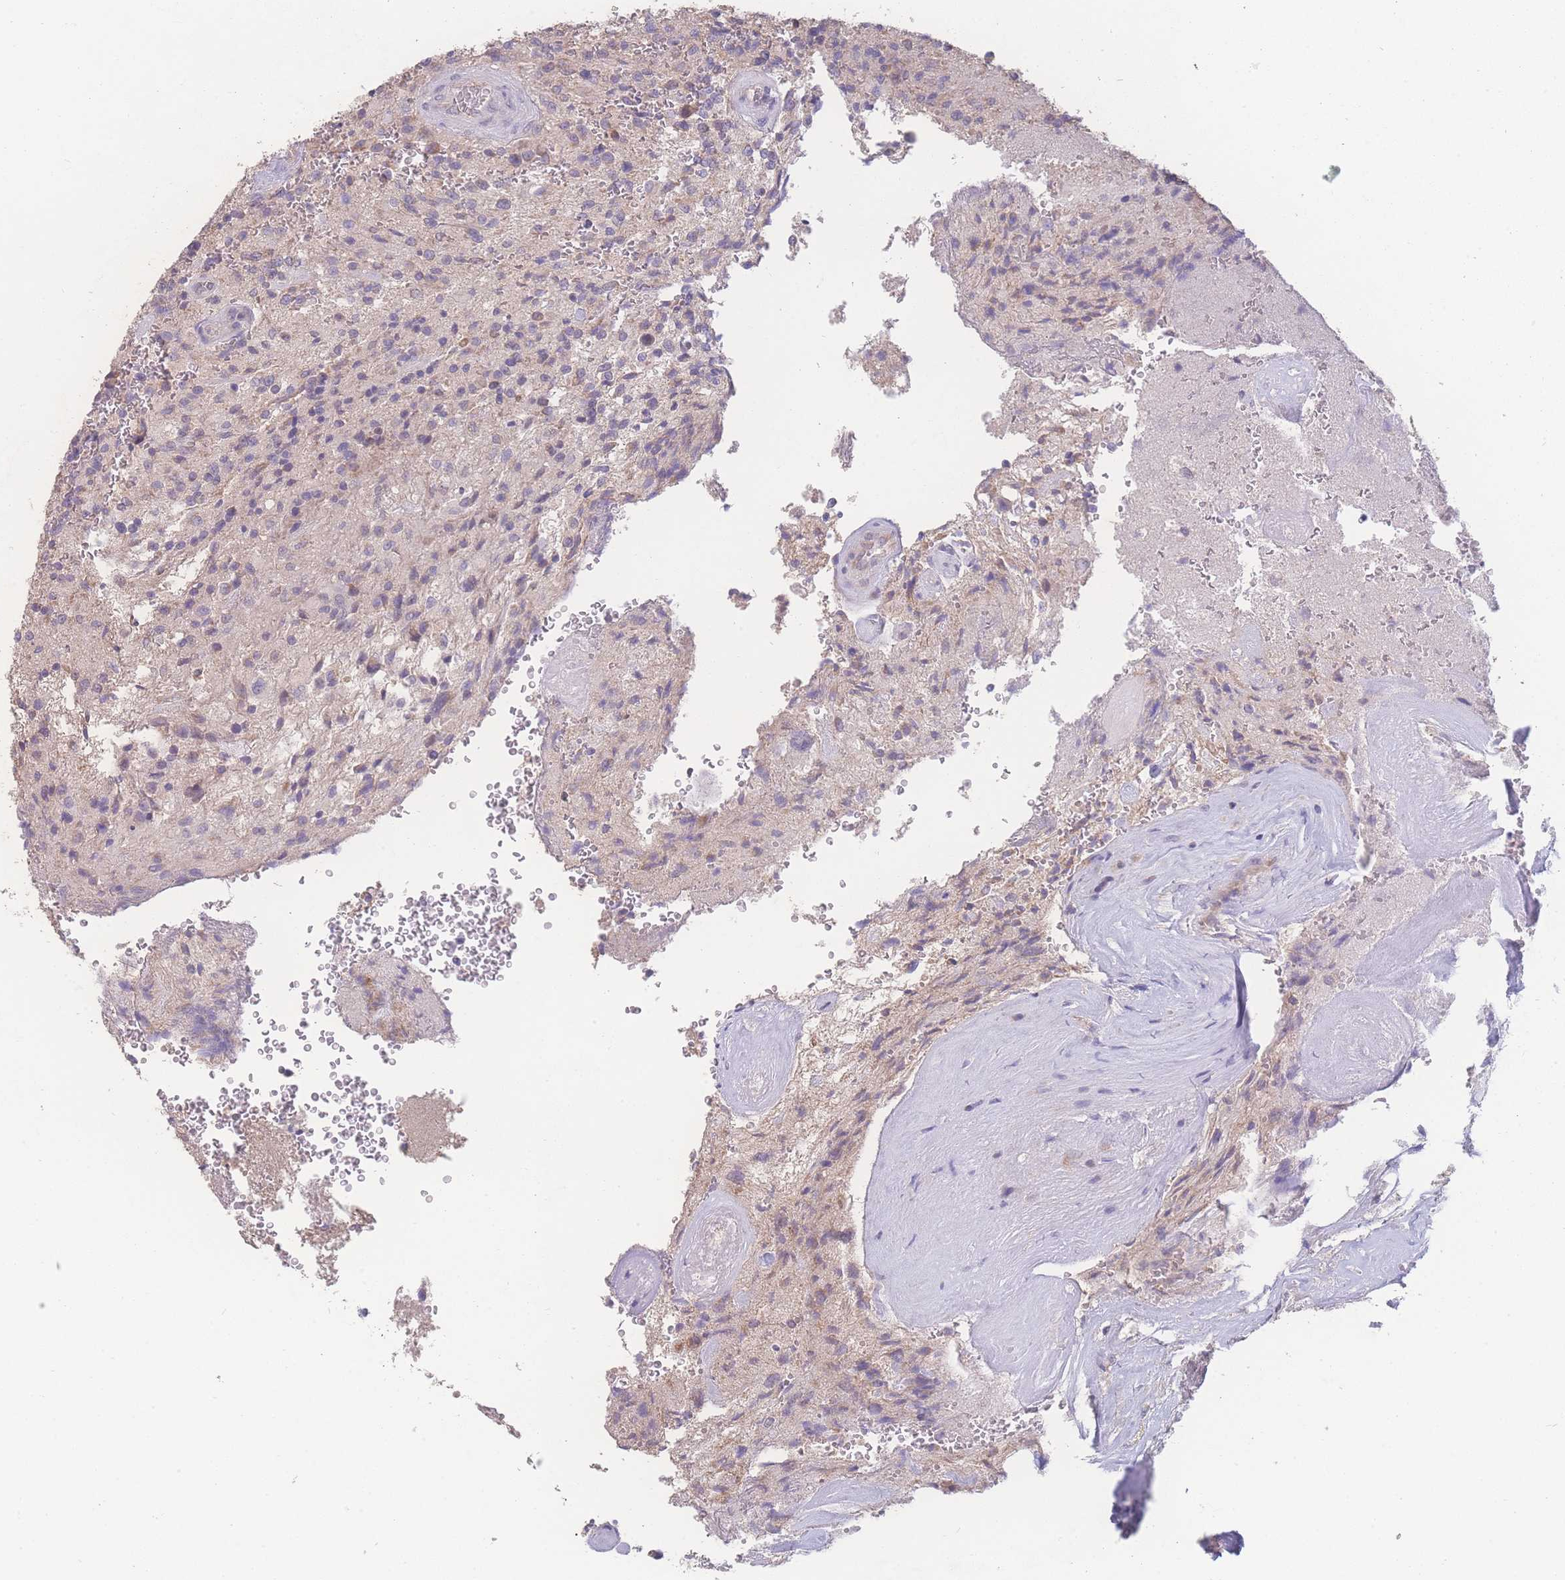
{"staining": {"intensity": "negative", "quantity": "none", "location": "none"}, "tissue": "glioma", "cell_type": "Tumor cells", "image_type": "cancer", "snomed": [{"axis": "morphology", "description": "Normal tissue, NOS"}, {"axis": "morphology", "description": "Glioma, malignant, High grade"}, {"axis": "topography", "description": "Cerebral cortex"}], "caption": "This is a histopathology image of immunohistochemistry (IHC) staining of glioma, which shows no positivity in tumor cells. (DAB (3,3'-diaminobenzidine) immunohistochemistry, high magnification).", "gene": "GIPR", "patient": {"sex": "male", "age": 56}}